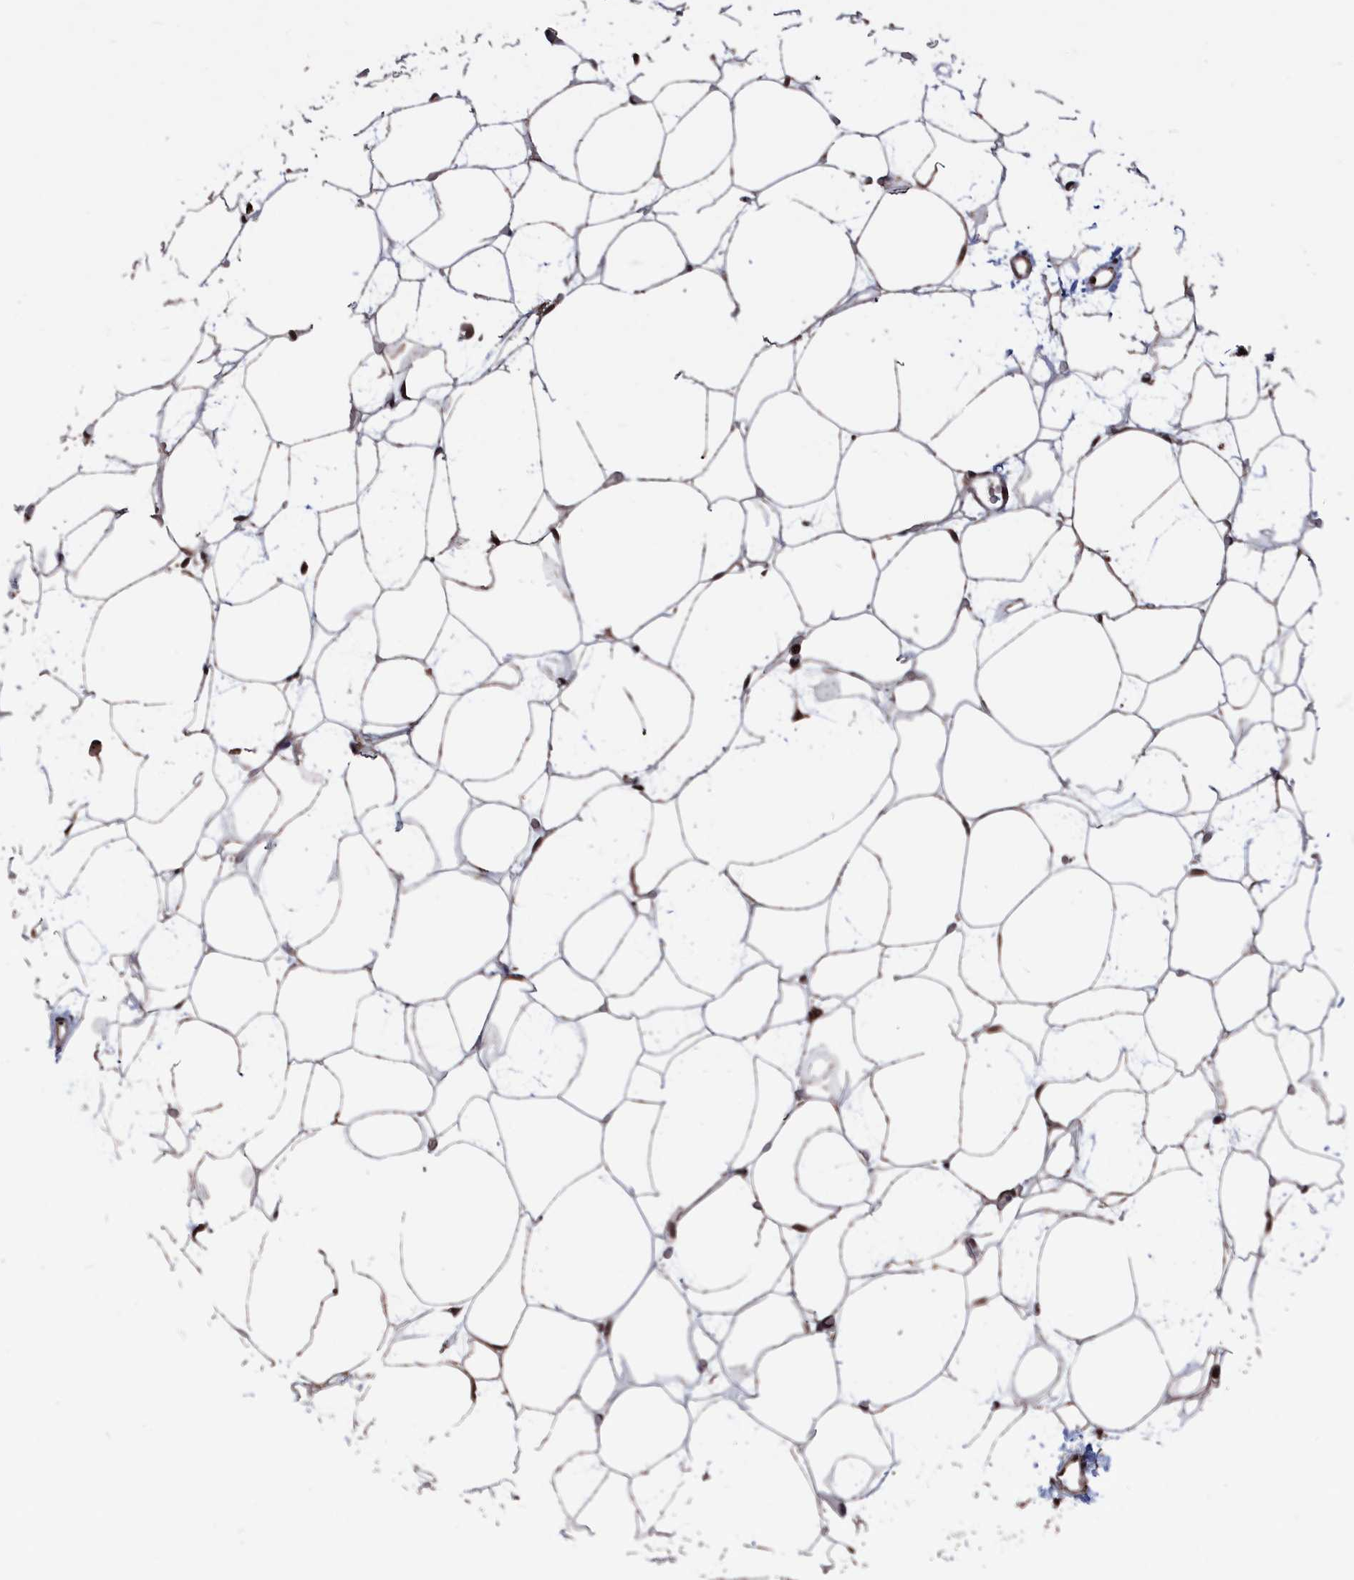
{"staining": {"intensity": "weak", "quantity": "25%-75%", "location": "cytoplasmic/membranous"}, "tissue": "adipose tissue", "cell_type": "Adipocytes", "image_type": "normal", "snomed": [{"axis": "morphology", "description": "Normal tissue, NOS"}, {"axis": "topography", "description": "Breast"}], "caption": "Adipocytes display low levels of weak cytoplasmic/membranous positivity in approximately 25%-75% of cells in normal human adipose tissue.", "gene": "PDE12", "patient": {"sex": "female", "age": 23}}